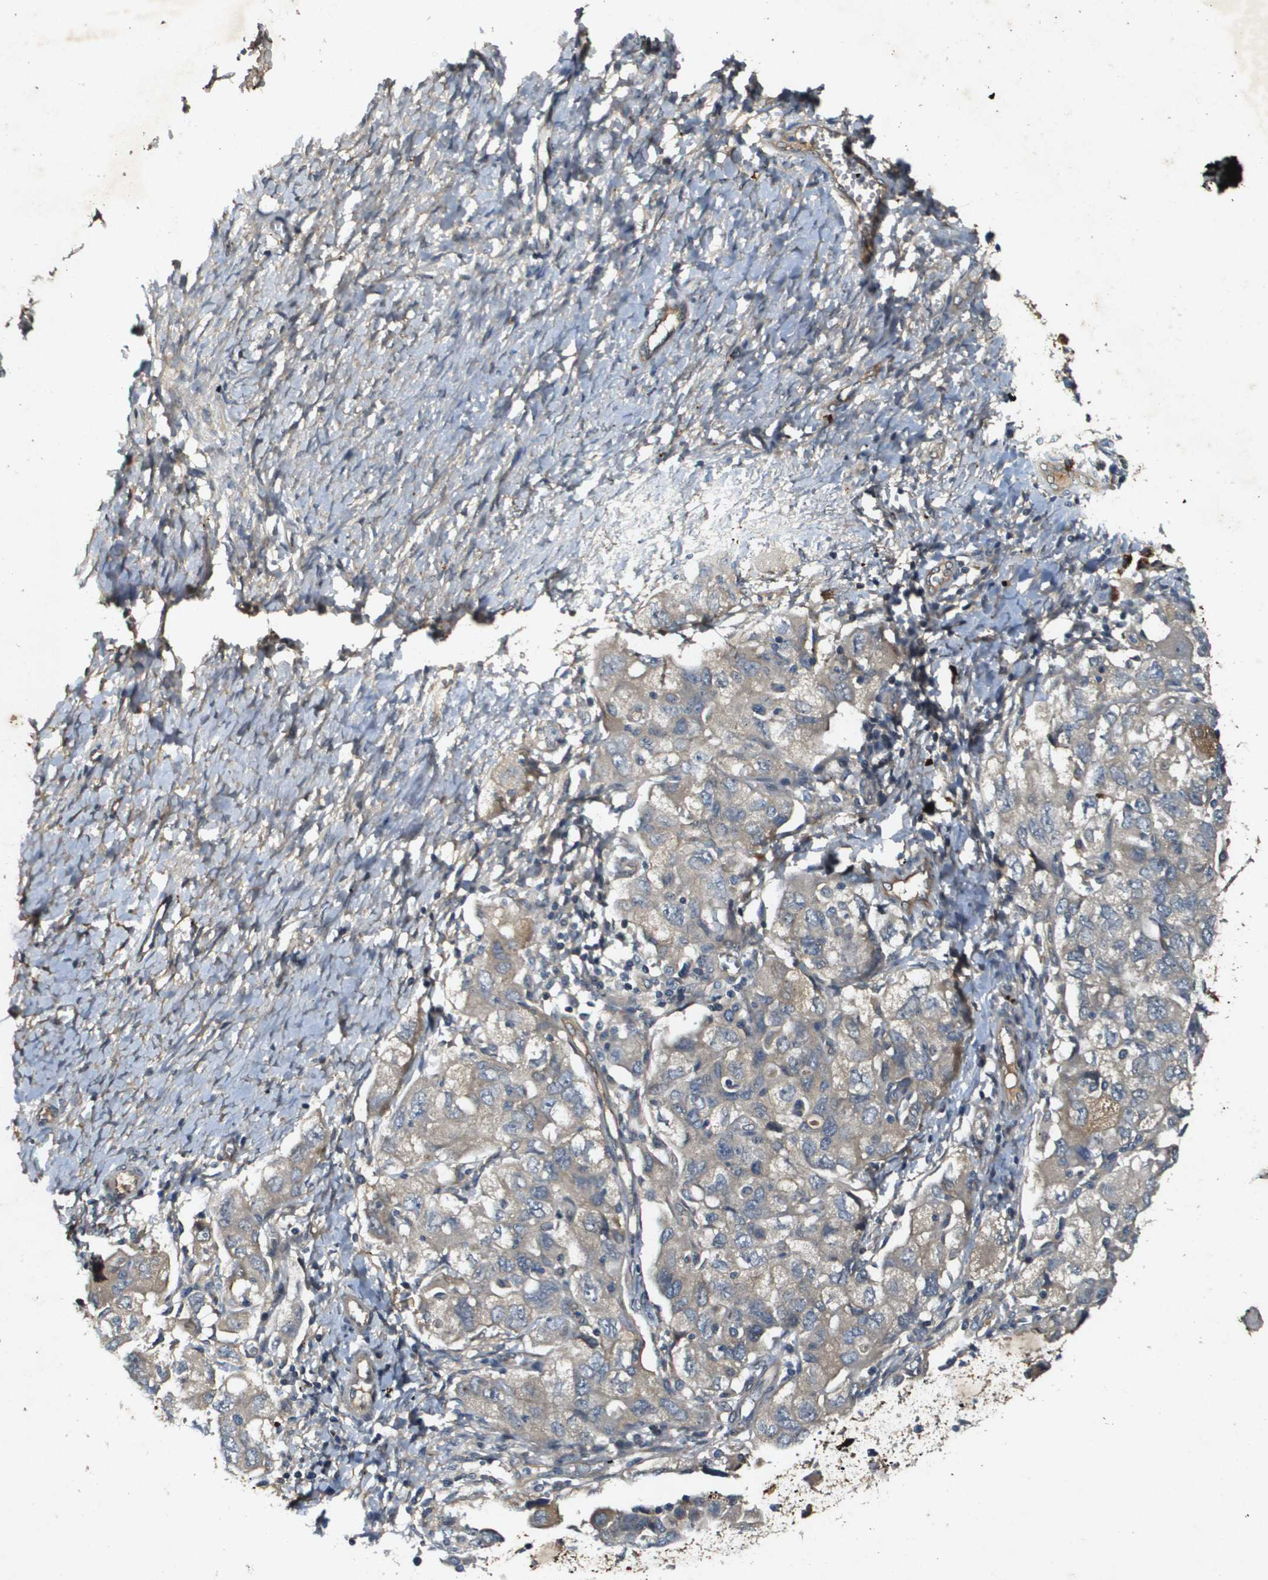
{"staining": {"intensity": "weak", "quantity": ">75%", "location": "cytoplasmic/membranous"}, "tissue": "ovarian cancer", "cell_type": "Tumor cells", "image_type": "cancer", "snomed": [{"axis": "morphology", "description": "Carcinoma, NOS"}, {"axis": "morphology", "description": "Cystadenocarcinoma, serous, NOS"}, {"axis": "topography", "description": "Ovary"}], "caption": "Weak cytoplasmic/membranous positivity is present in about >75% of tumor cells in ovarian carcinoma.", "gene": "PGAP3", "patient": {"sex": "female", "age": 69}}